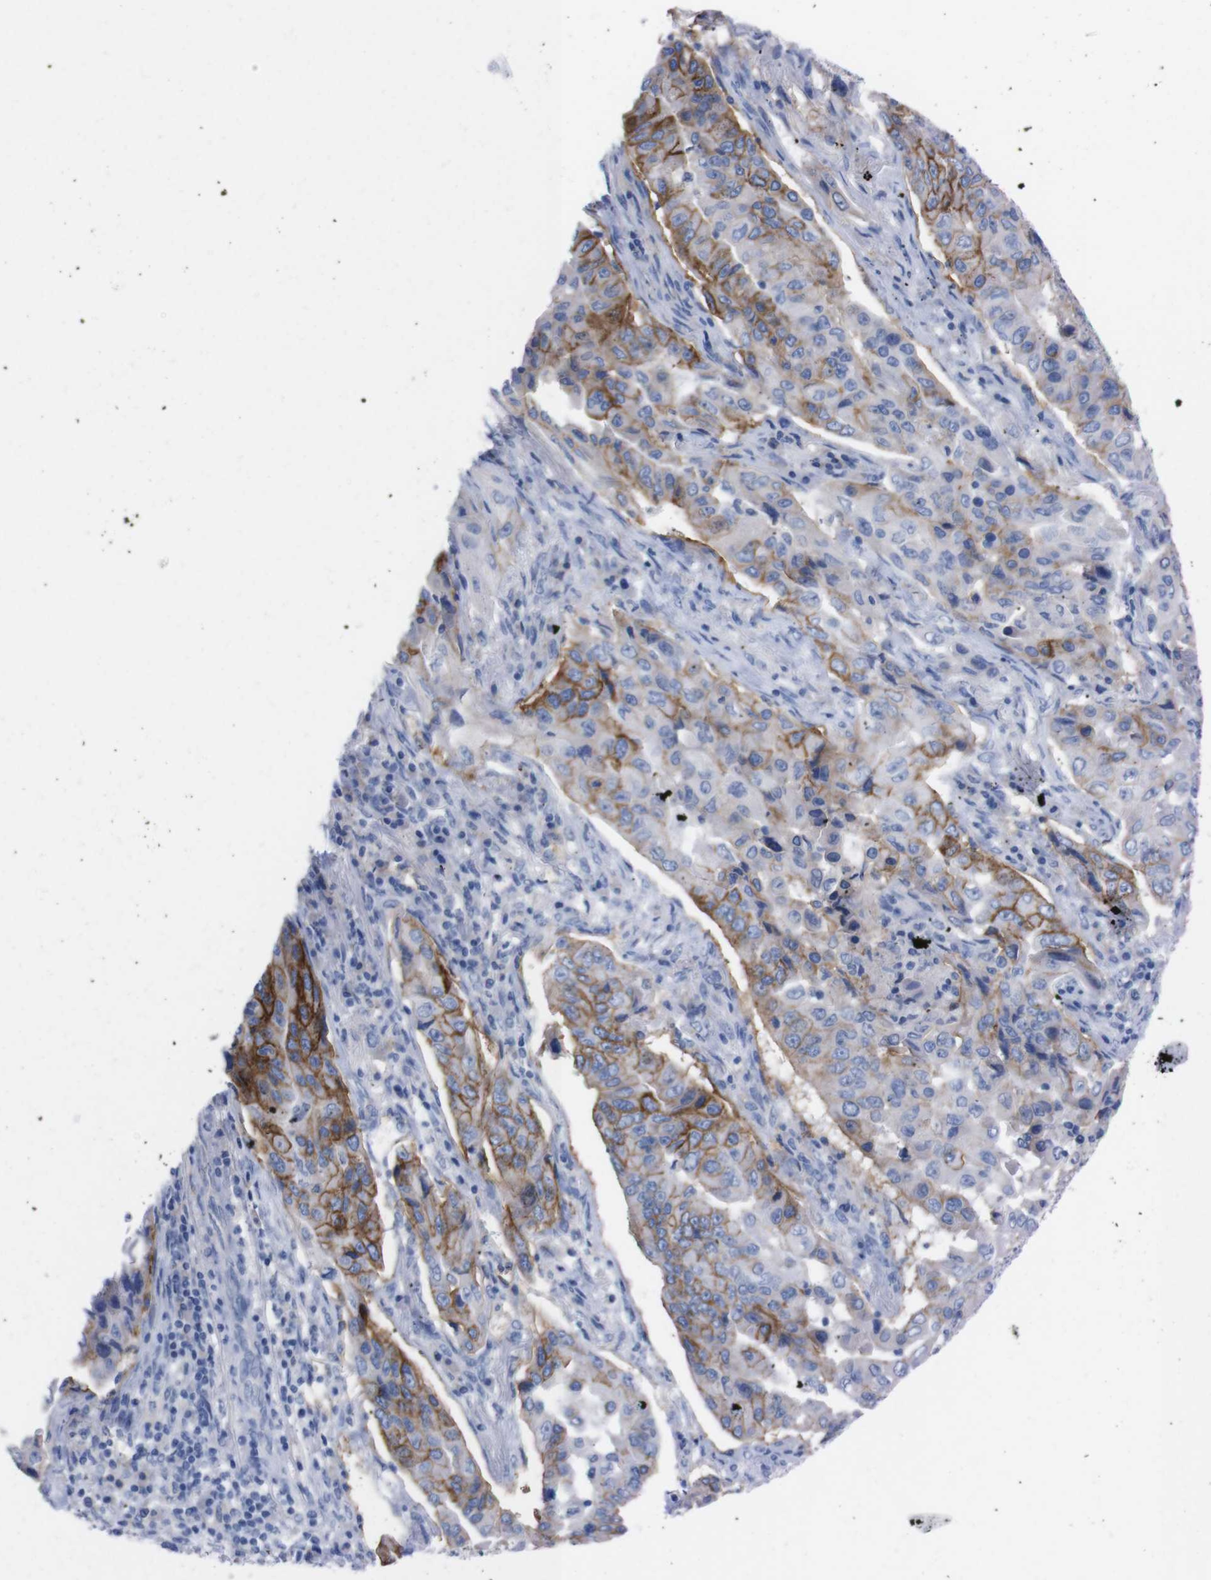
{"staining": {"intensity": "moderate", "quantity": "25%-75%", "location": "cytoplasmic/membranous"}, "tissue": "lung cancer", "cell_type": "Tumor cells", "image_type": "cancer", "snomed": [{"axis": "morphology", "description": "Adenocarcinoma, NOS"}, {"axis": "topography", "description": "Lung"}], "caption": "DAB immunohistochemical staining of human lung adenocarcinoma reveals moderate cytoplasmic/membranous protein expression in about 25%-75% of tumor cells. (DAB IHC with brightfield microscopy, high magnification).", "gene": "TMEM243", "patient": {"sex": "female", "age": 65}}